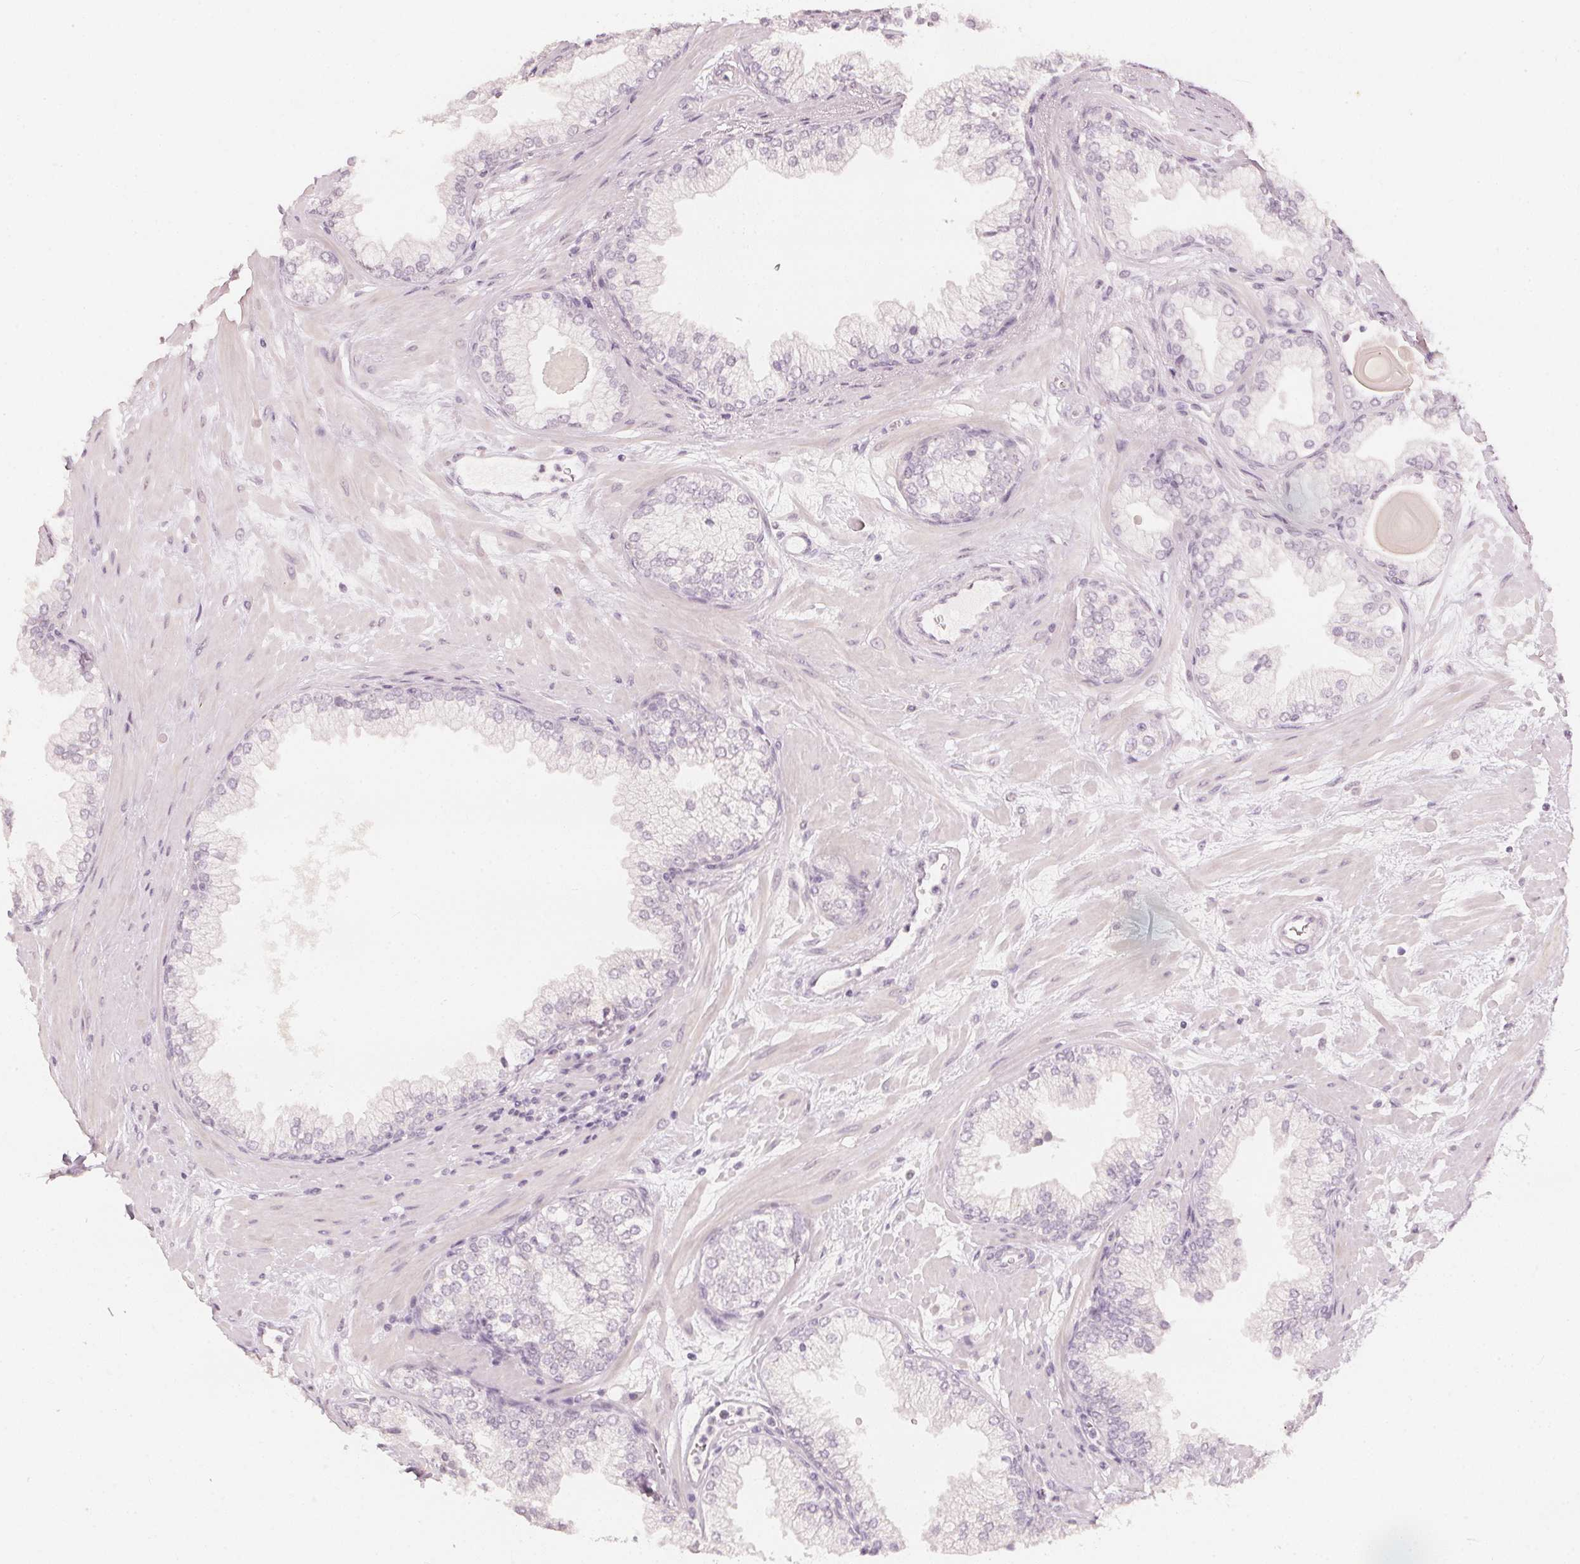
{"staining": {"intensity": "negative", "quantity": "none", "location": "none"}, "tissue": "prostate", "cell_type": "Glandular cells", "image_type": "normal", "snomed": [{"axis": "morphology", "description": "Normal tissue, NOS"}, {"axis": "topography", "description": "Prostate"}, {"axis": "topography", "description": "Peripheral nerve tissue"}], "caption": "DAB (3,3'-diaminobenzidine) immunohistochemical staining of unremarkable prostate shows no significant positivity in glandular cells.", "gene": "CALB1", "patient": {"sex": "male", "age": 61}}